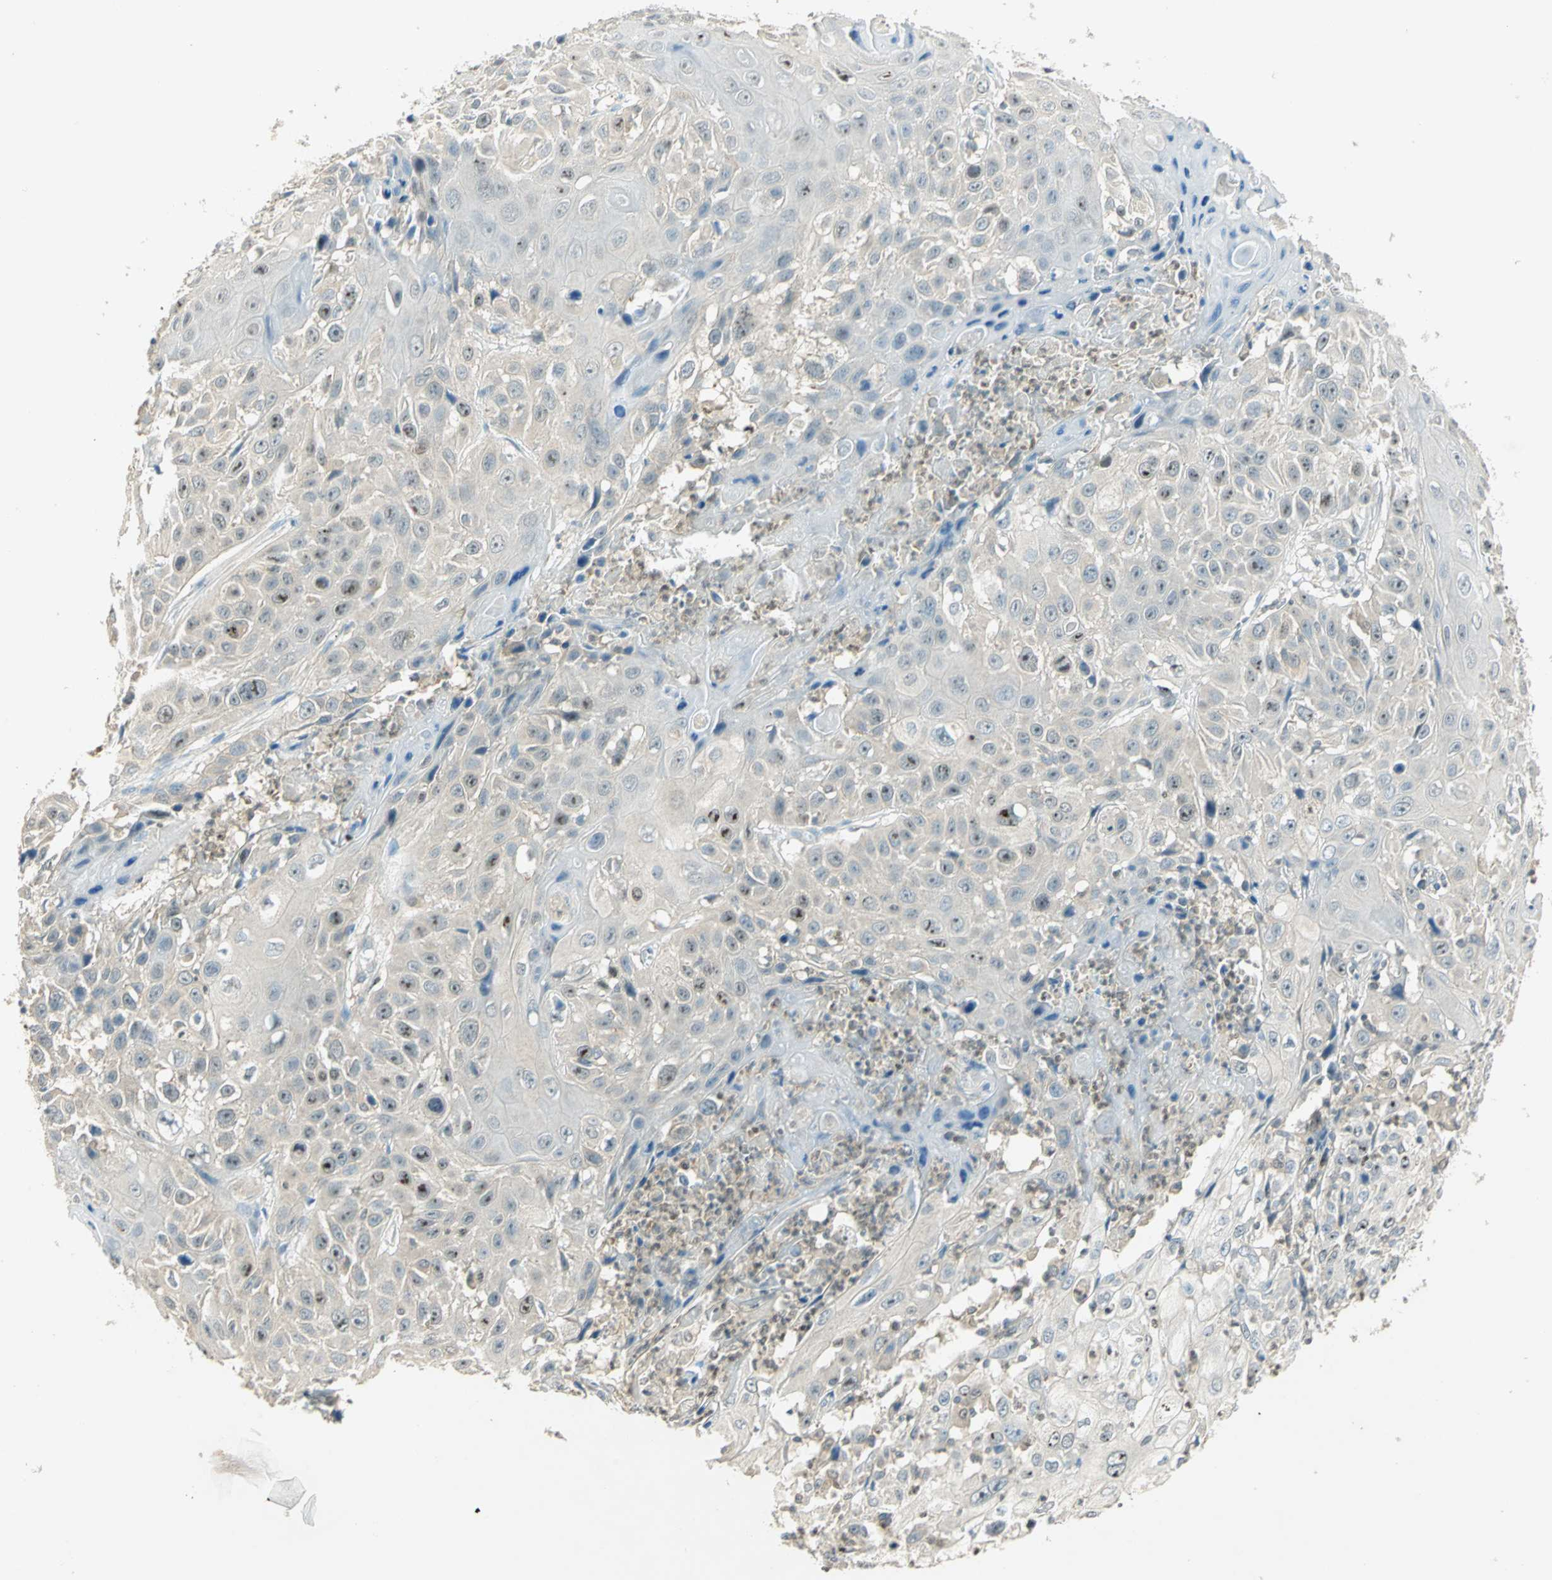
{"staining": {"intensity": "moderate", "quantity": "<25%", "location": "nuclear"}, "tissue": "cervical cancer", "cell_type": "Tumor cells", "image_type": "cancer", "snomed": [{"axis": "morphology", "description": "Squamous cell carcinoma, NOS"}, {"axis": "topography", "description": "Cervix"}], "caption": "This image reveals immunohistochemistry (IHC) staining of human cervical cancer (squamous cell carcinoma), with low moderate nuclear positivity in about <25% of tumor cells.", "gene": "BIRC2", "patient": {"sex": "female", "age": 39}}